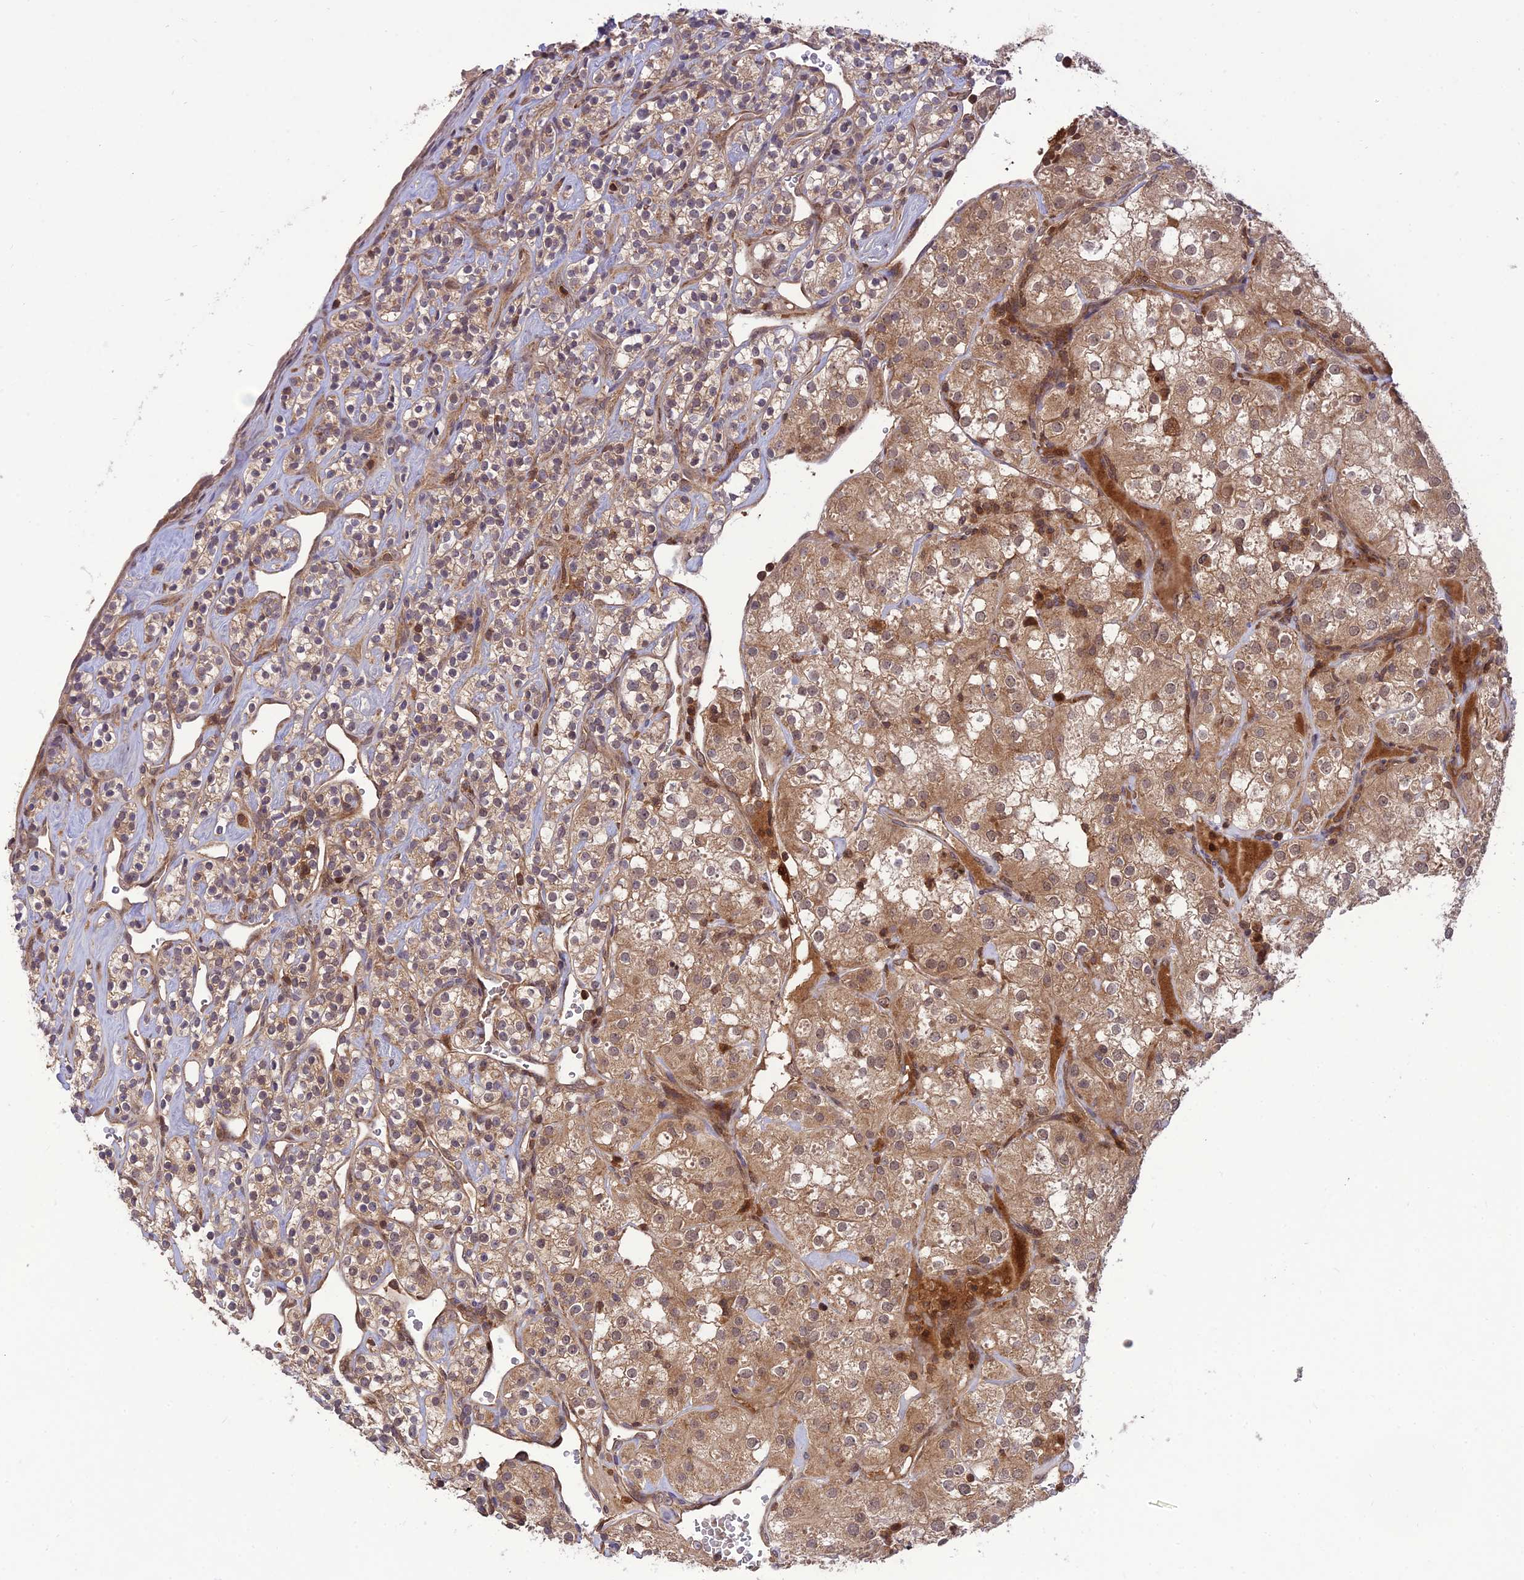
{"staining": {"intensity": "moderate", "quantity": ">75%", "location": "cytoplasmic/membranous"}, "tissue": "renal cancer", "cell_type": "Tumor cells", "image_type": "cancer", "snomed": [{"axis": "morphology", "description": "Adenocarcinoma, NOS"}, {"axis": "topography", "description": "Kidney"}], "caption": "Immunohistochemistry (DAB) staining of human renal cancer demonstrates moderate cytoplasmic/membranous protein positivity in about >75% of tumor cells. (DAB IHC with brightfield microscopy, high magnification).", "gene": "NDUFC1", "patient": {"sex": "male", "age": 77}}